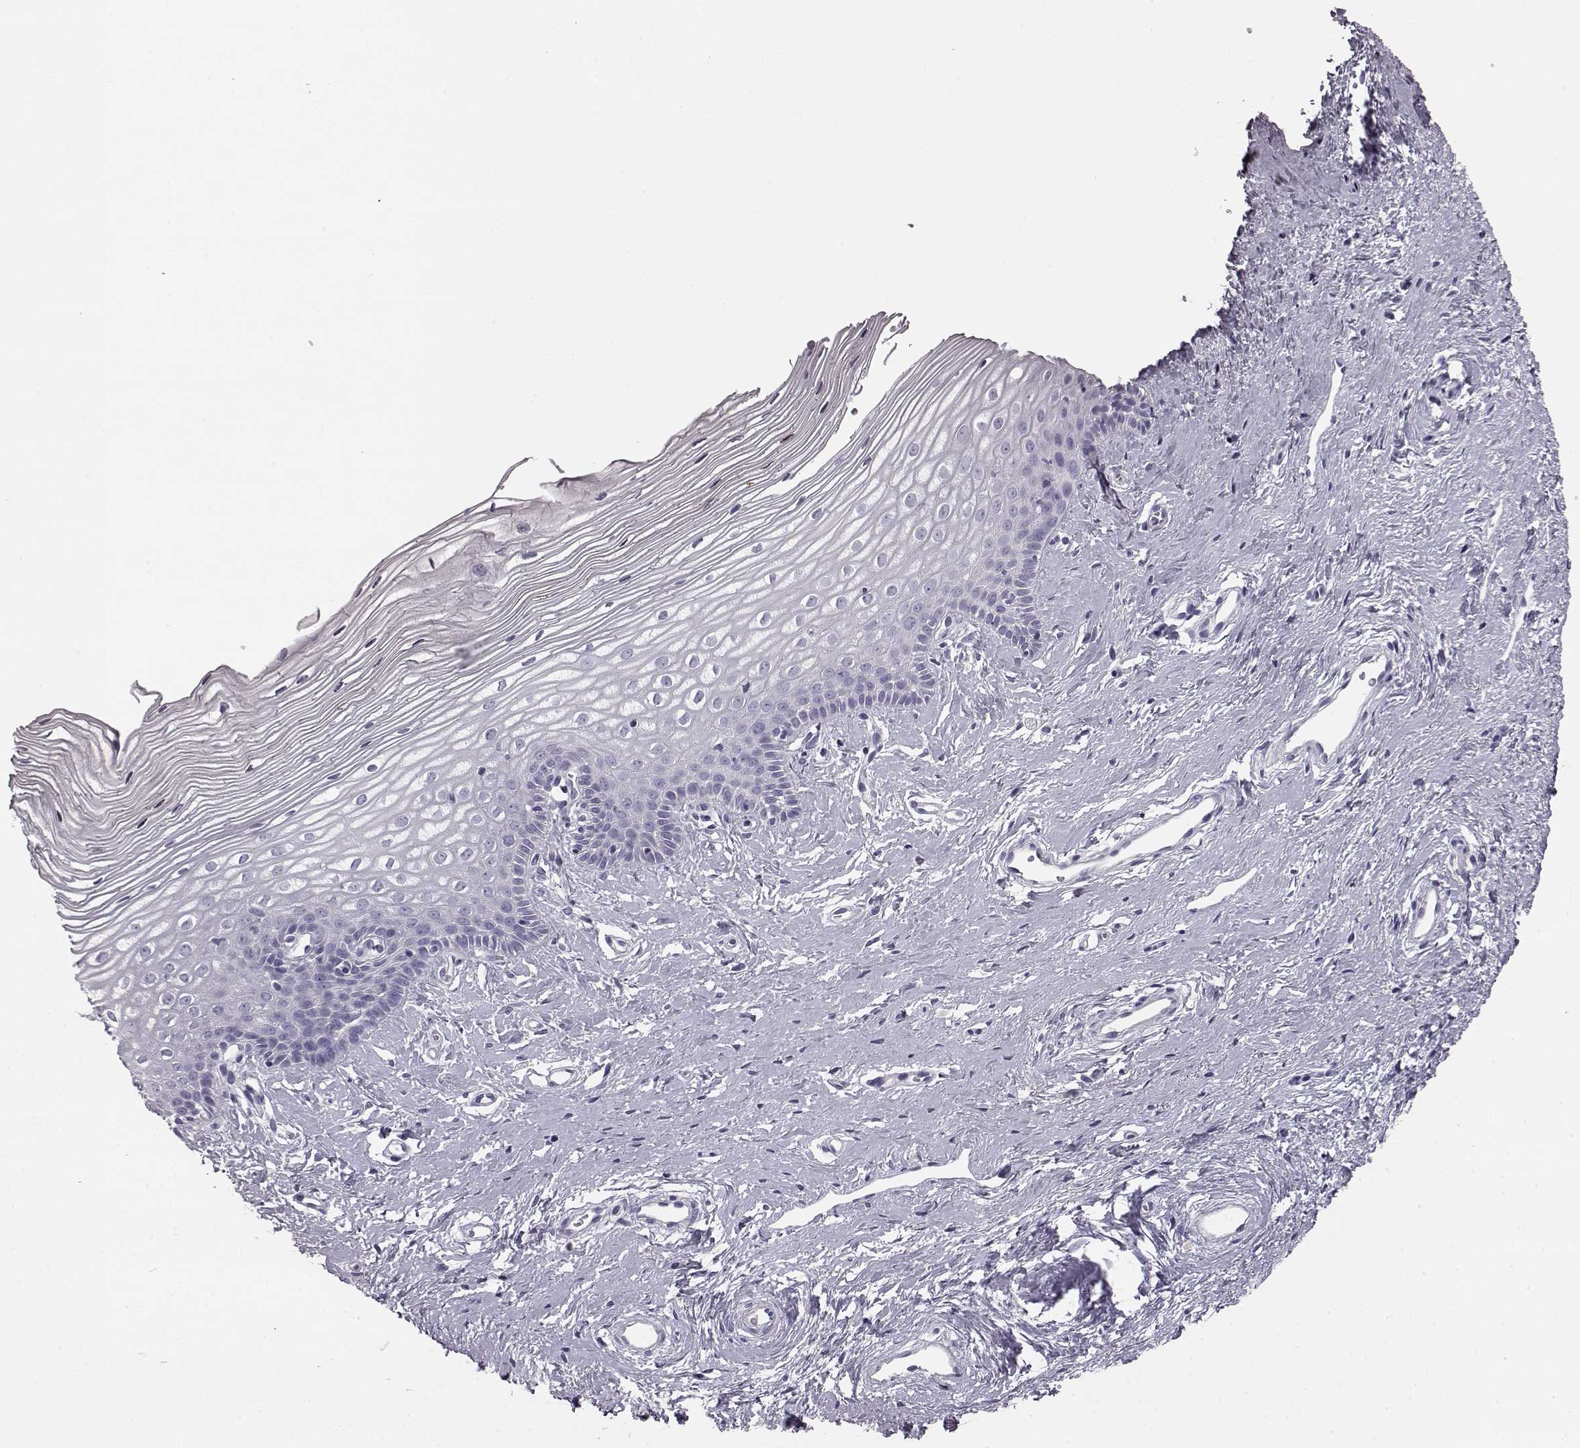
{"staining": {"intensity": "negative", "quantity": "none", "location": "none"}, "tissue": "cervix", "cell_type": "Squamous epithelial cells", "image_type": "normal", "snomed": [{"axis": "morphology", "description": "Normal tissue, NOS"}, {"axis": "topography", "description": "Cervix"}], "caption": "This image is of benign cervix stained with IHC to label a protein in brown with the nuclei are counter-stained blue. There is no staining in squamous epithelial cells.", "gene": "KRT81", "patient": {"sex": "female", "age": 40}}